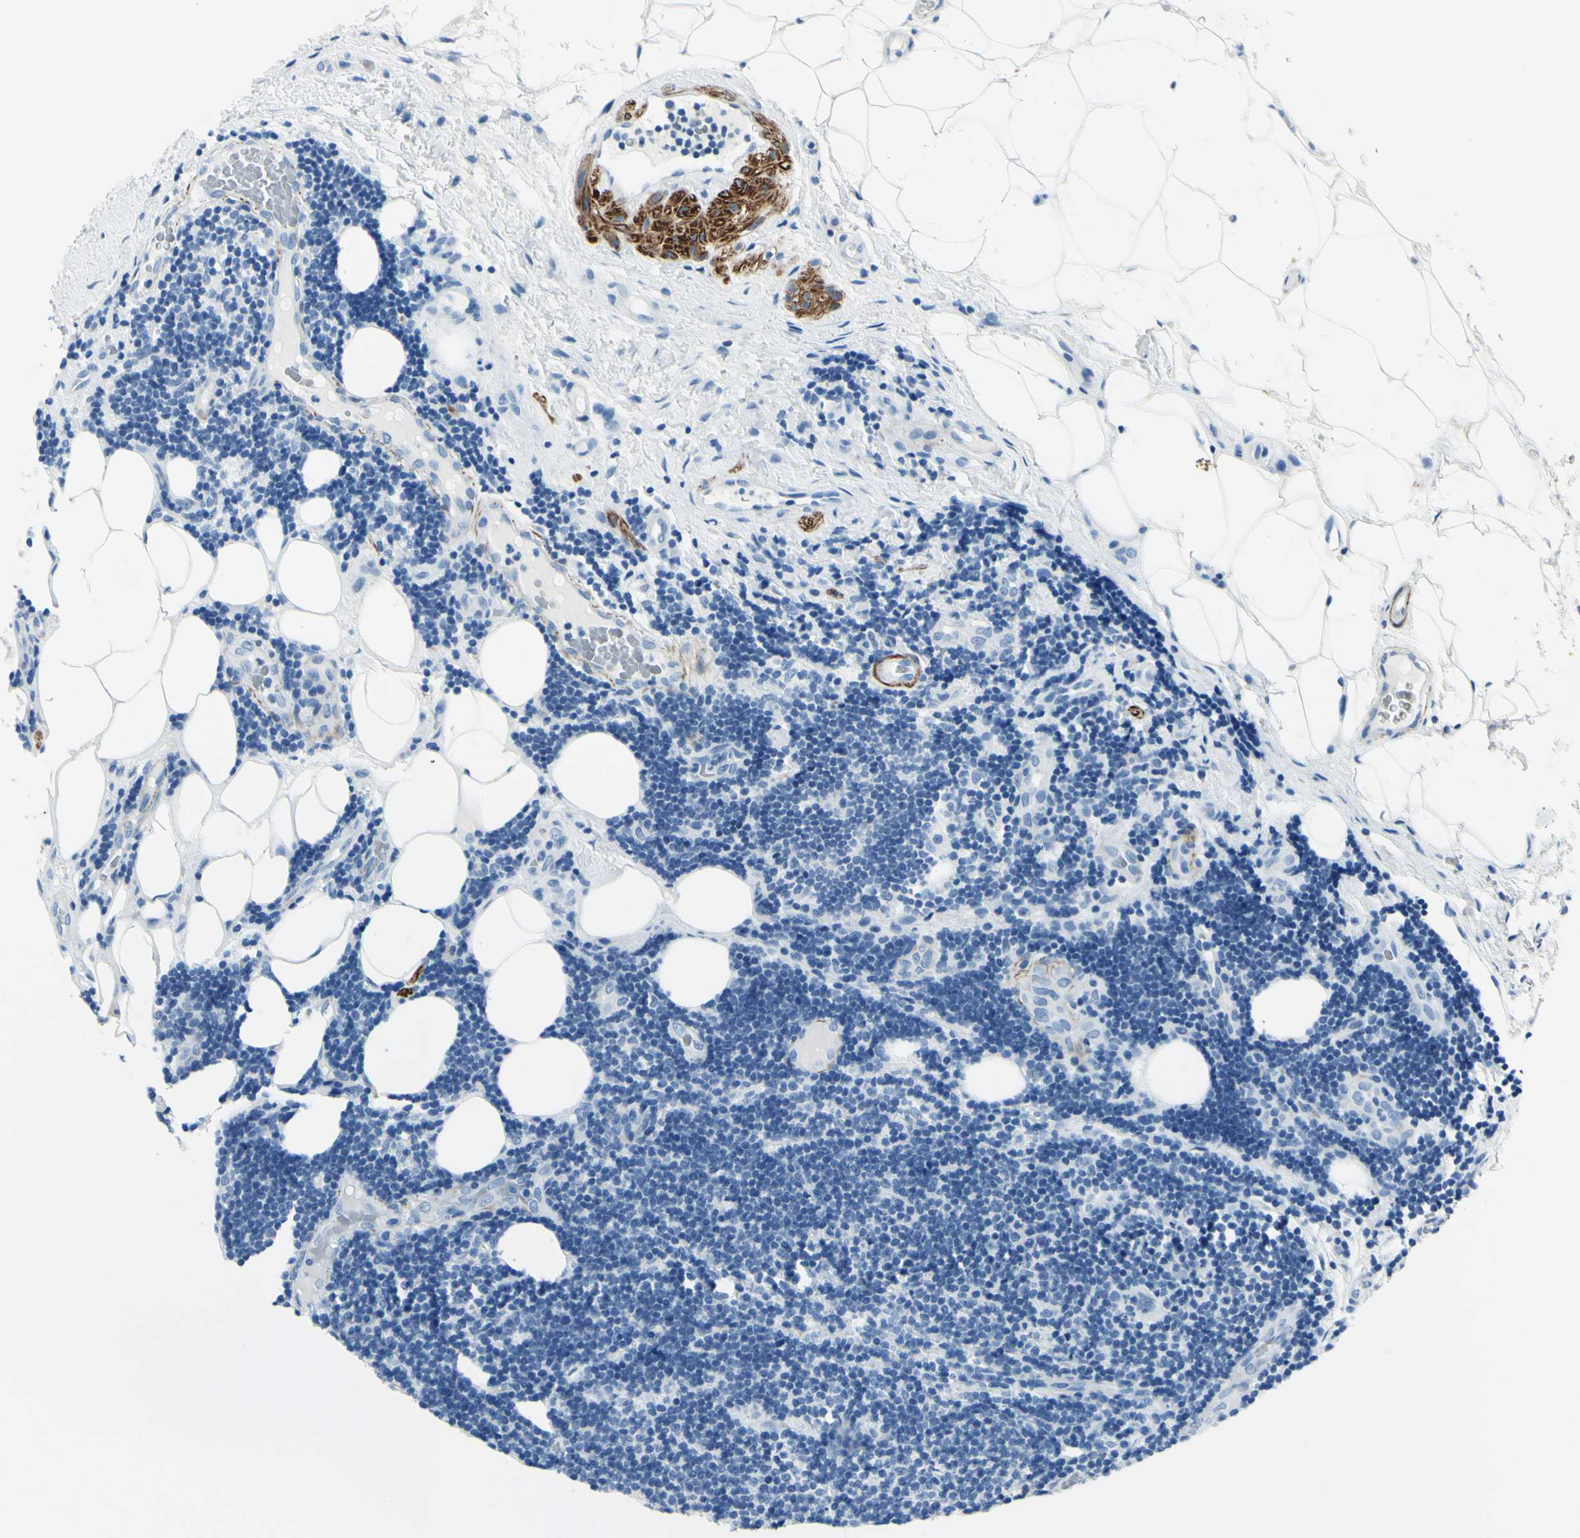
{"staining": {"intensity": "negative", "quantity": "none", "location": "none"}, "tissue": "lymphoma", "cell_type": "Tumor cells", "image_type": "cancer", "snomed": [{"axis": "morphology", "description": "Malignant lymphoma, non-Hodgkin's type, Low grade"}, {"axis": "topography", "description": "Lymph node"}], "caption": "Tumor cells show no significant protein expression in lymphoma.", "gene": "CDH15", "patient": {"sex": "male", "age": 83}}